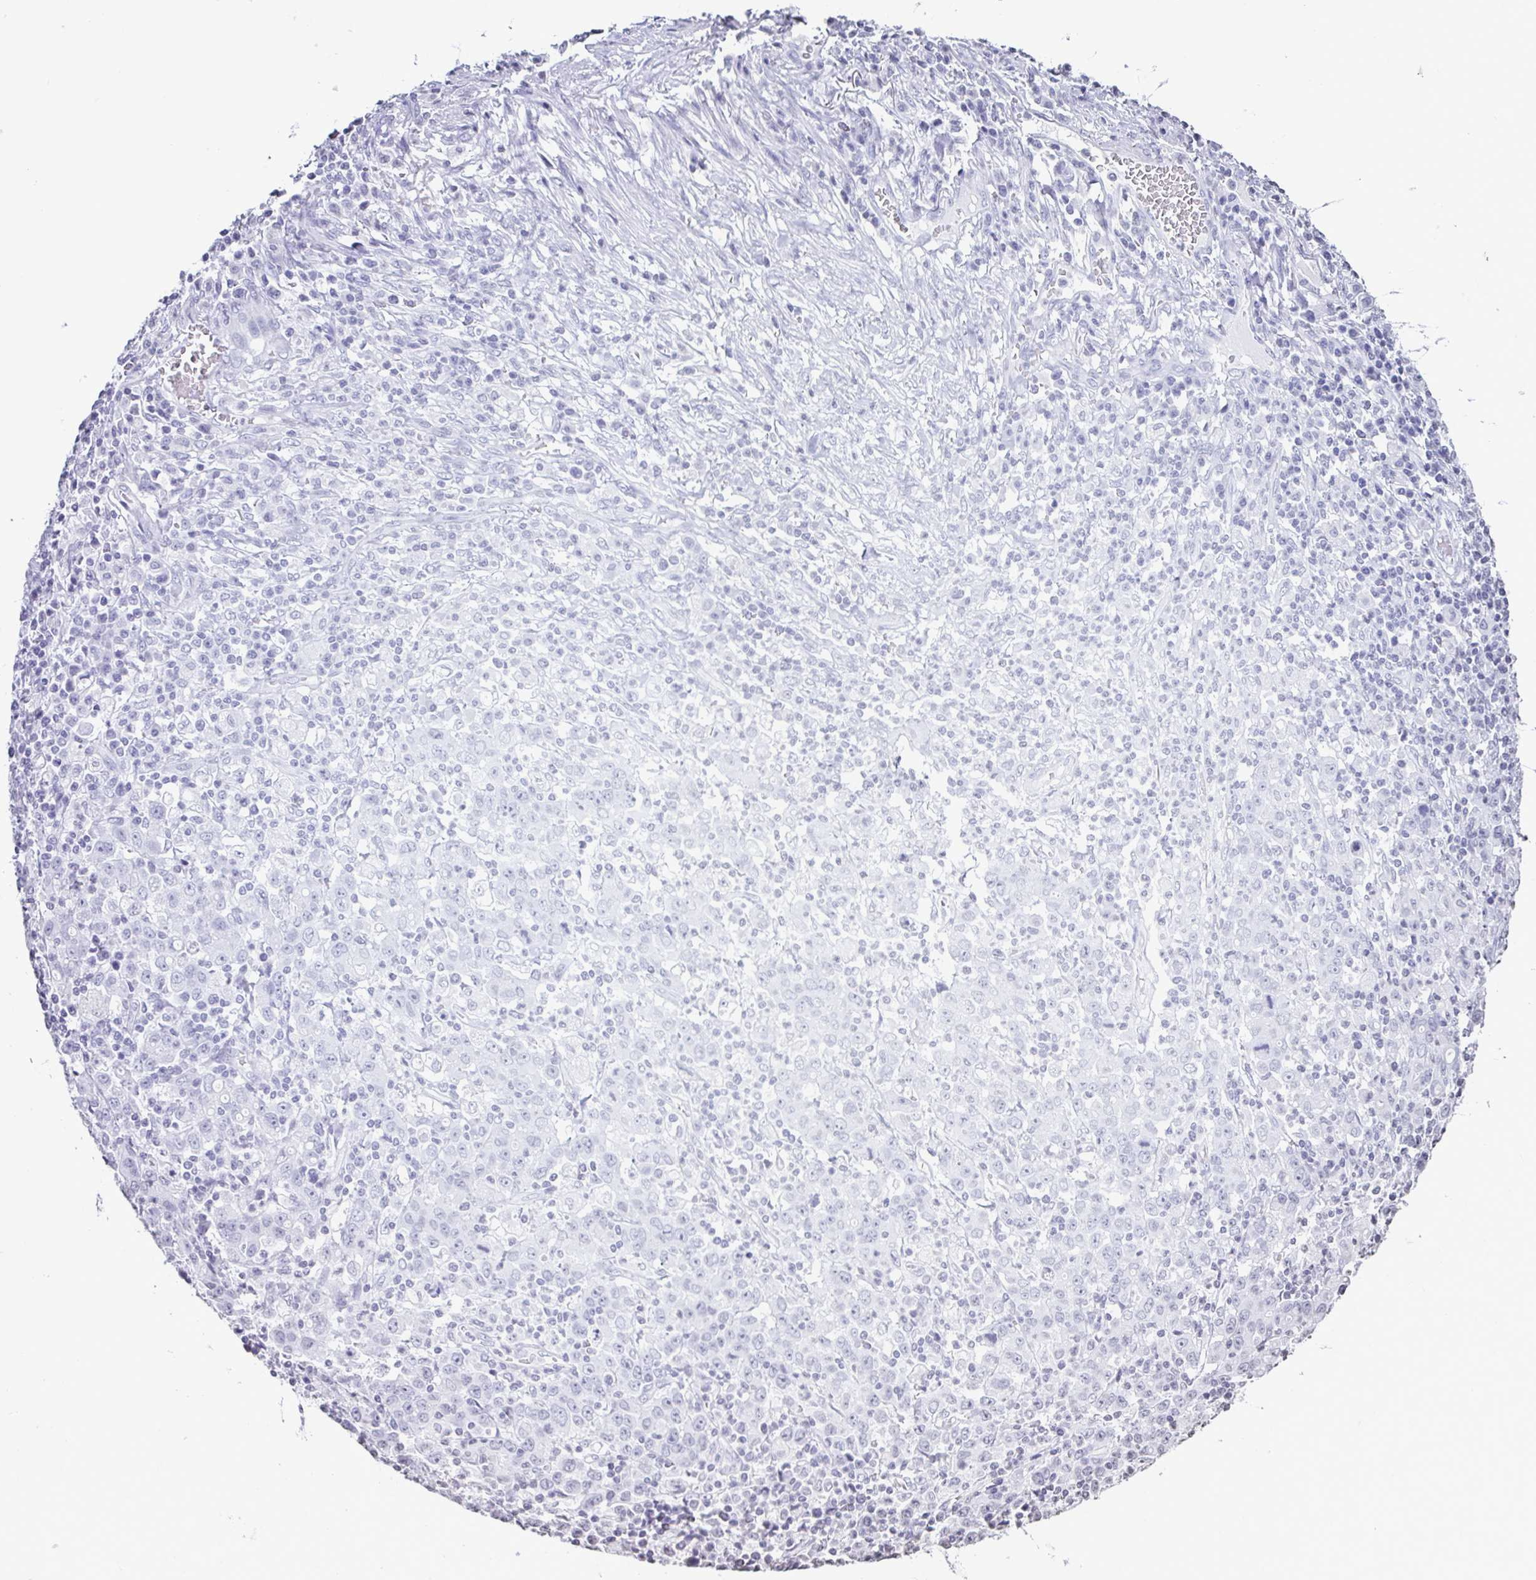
{"staining": {"intensity": "negative", "quantity": "none", "location": "none"}, "tissue": "stomach cancer", "cell_type": "Tumor cells", "image_type": "cancer", "snomed": [{"axis": "morphology", "description": "Adenocarcinoma, NOS"}, {"axis": "topography", "description": "Stomach, upper"}], "caption": "IHC of stomach cancer (adenocarcinoma) displays no positivity in tumor cells.", "gene": "VCY1B", "patient": {"sex": "male", "age": 69}}